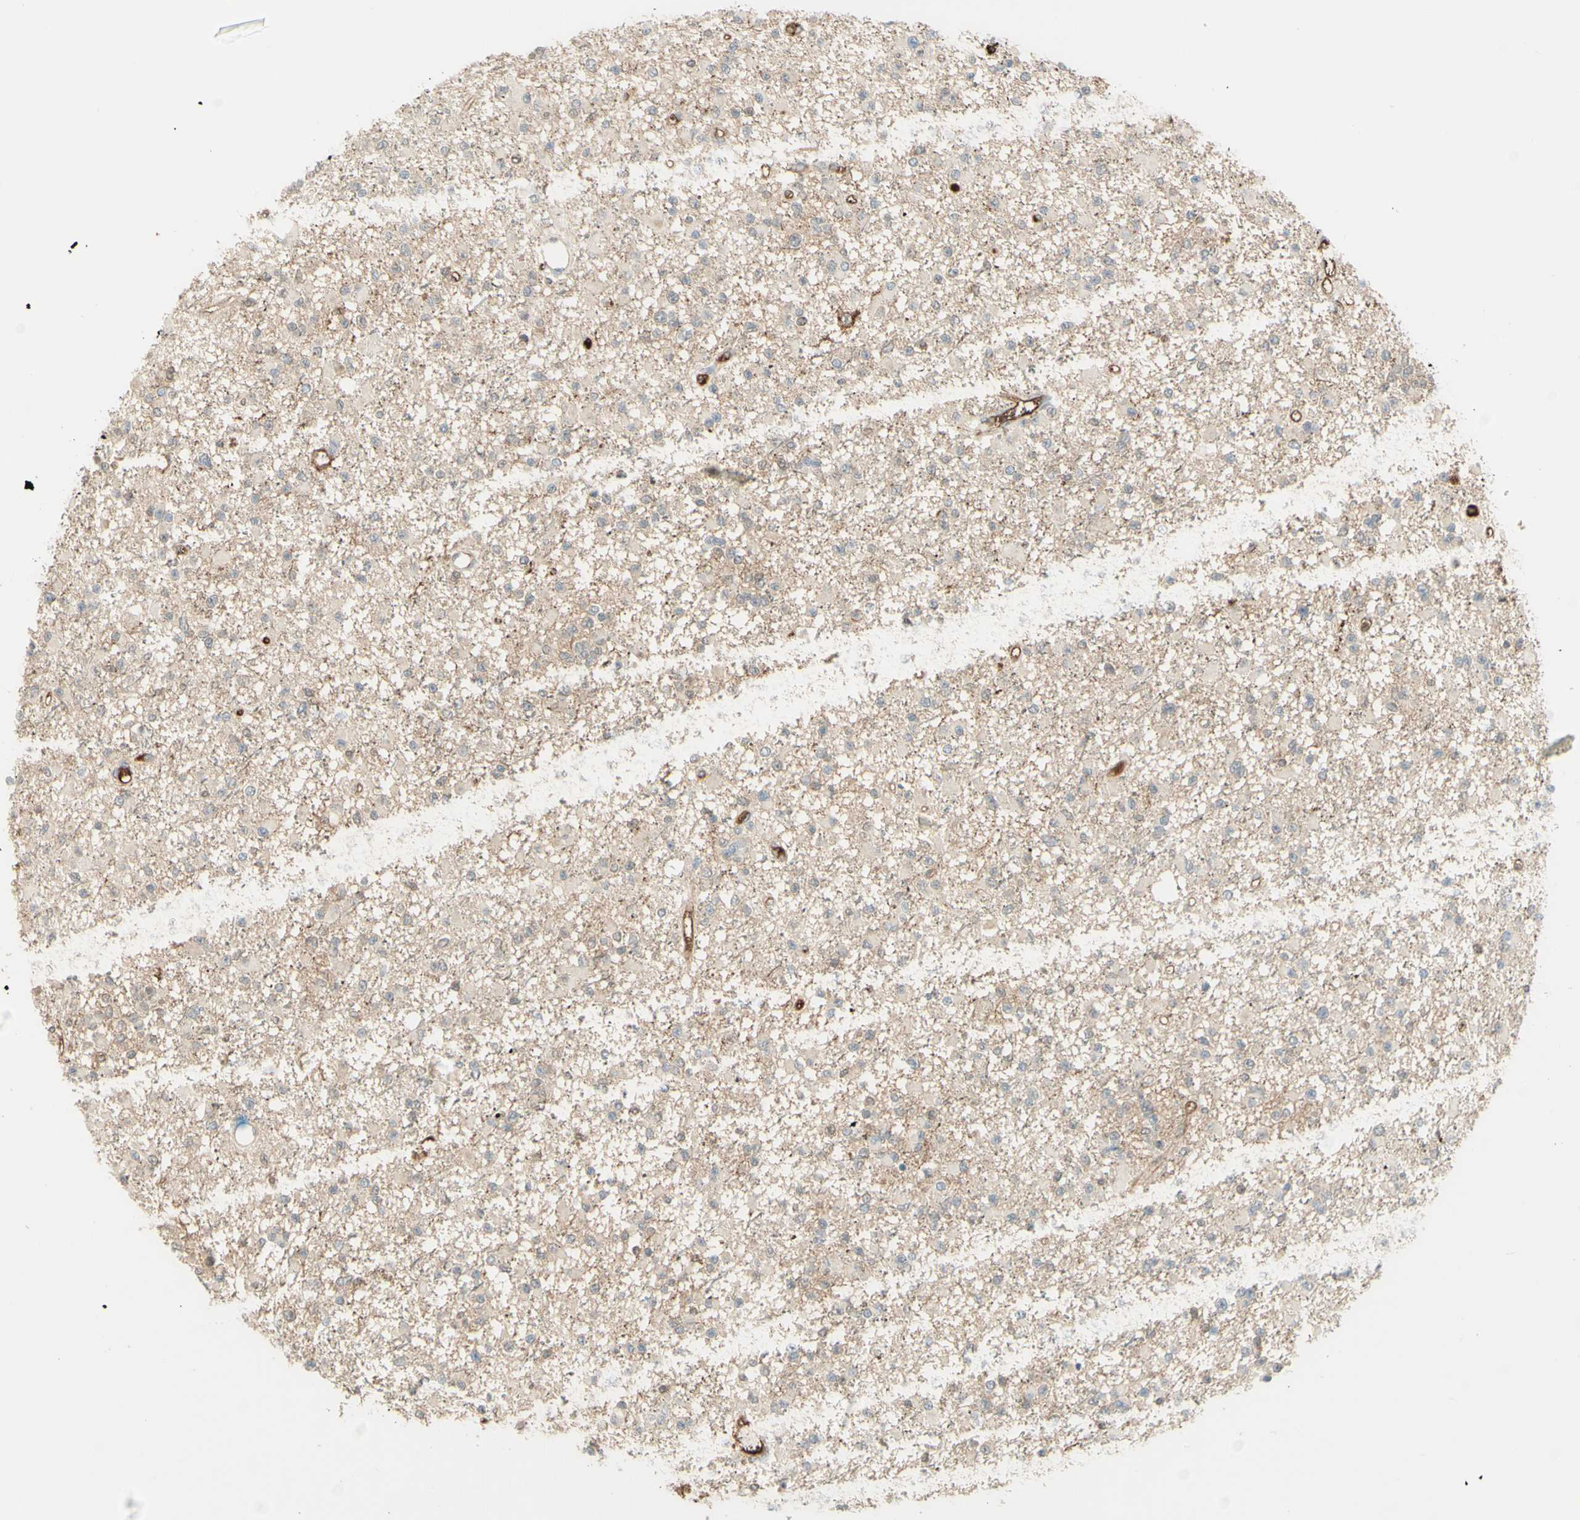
{"staining": {"intensity": "negative", "quantity": "none", "location": "none"}, "tissue": "glioma", "cell_type": "Tumor cells", "image_type": "cancer", "snomed": [{"axis": "morphology", "description": "Glioma, malignant, Low grade"}, {"axis": "topography", "description": "Brain"}], "caption": "A high-resolution histopathology image shows immunohistochemistry staining of glioma, which shows no significant staining in tumor cells.", "gene": "ANGPT2", "patient": {"sex": "female", "age": 22}}